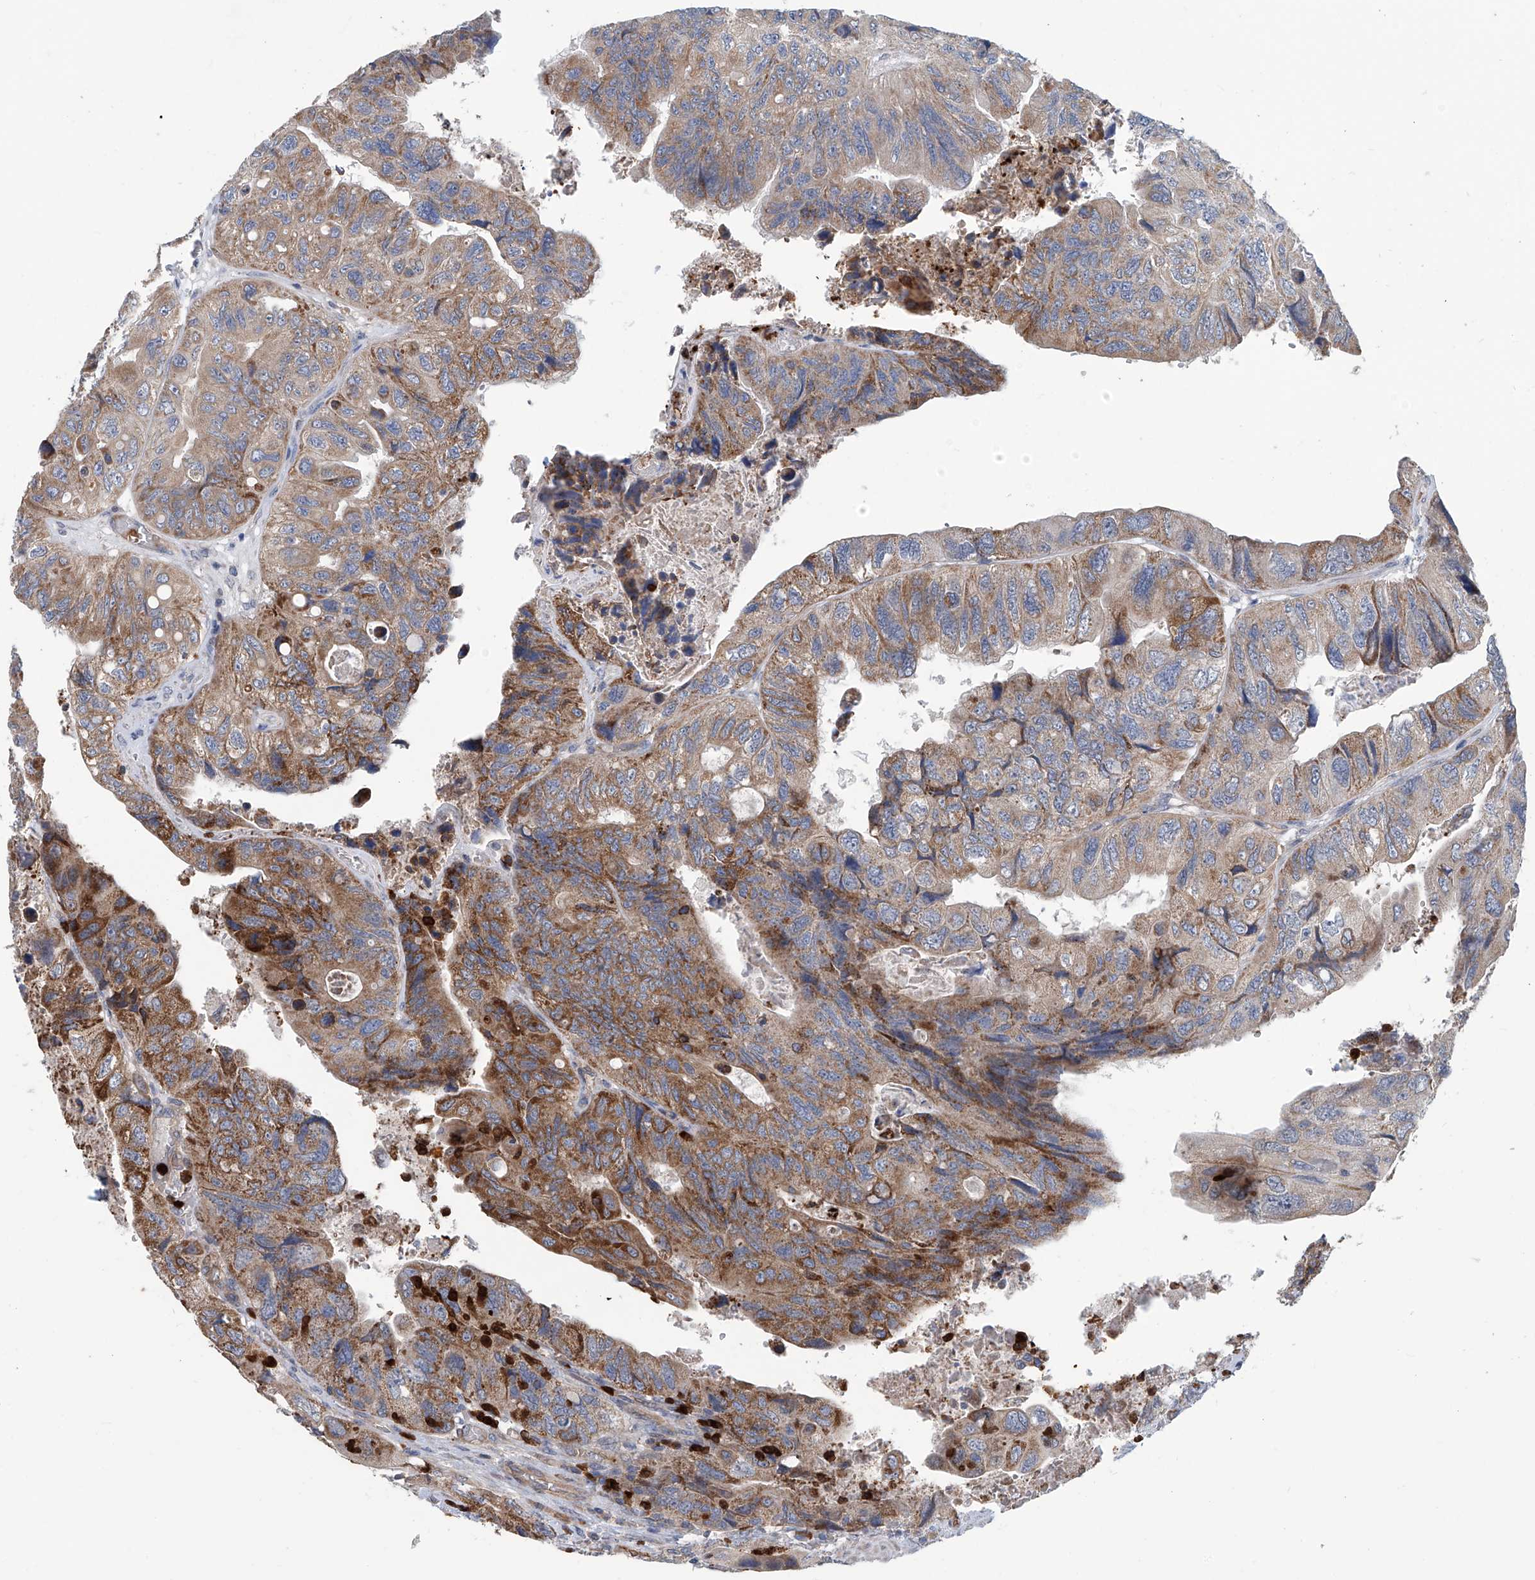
{"staining": {"intensity": "moderate", "quantity": "25%-75%", "location": "cytoplasmic/membranous"}, "tissue": "colorectal cancer", "cell_type": "Tumor cells", "image_type": "cancer", "snomed": [{"axis": "morphology", "description": "Adenocarcinoma, NOS"}, {"axis": "topography", "description": "Rectum"}], "caption": "Immunohistochemistry staining of adenocarcinoma (colorectal), which exhibits medium levels of moderate cytoplasmic/membranous positivity in about 25%-75% of tumor cells indicating moderate cytoplasmic/membranous protein expression. The staining was performed using DAB (brown) for protein detection and nuclei were counterstained in hematoxylin (blue).", "gene": "EIF2D", "patient": {"sex": "male", "age": 63}}